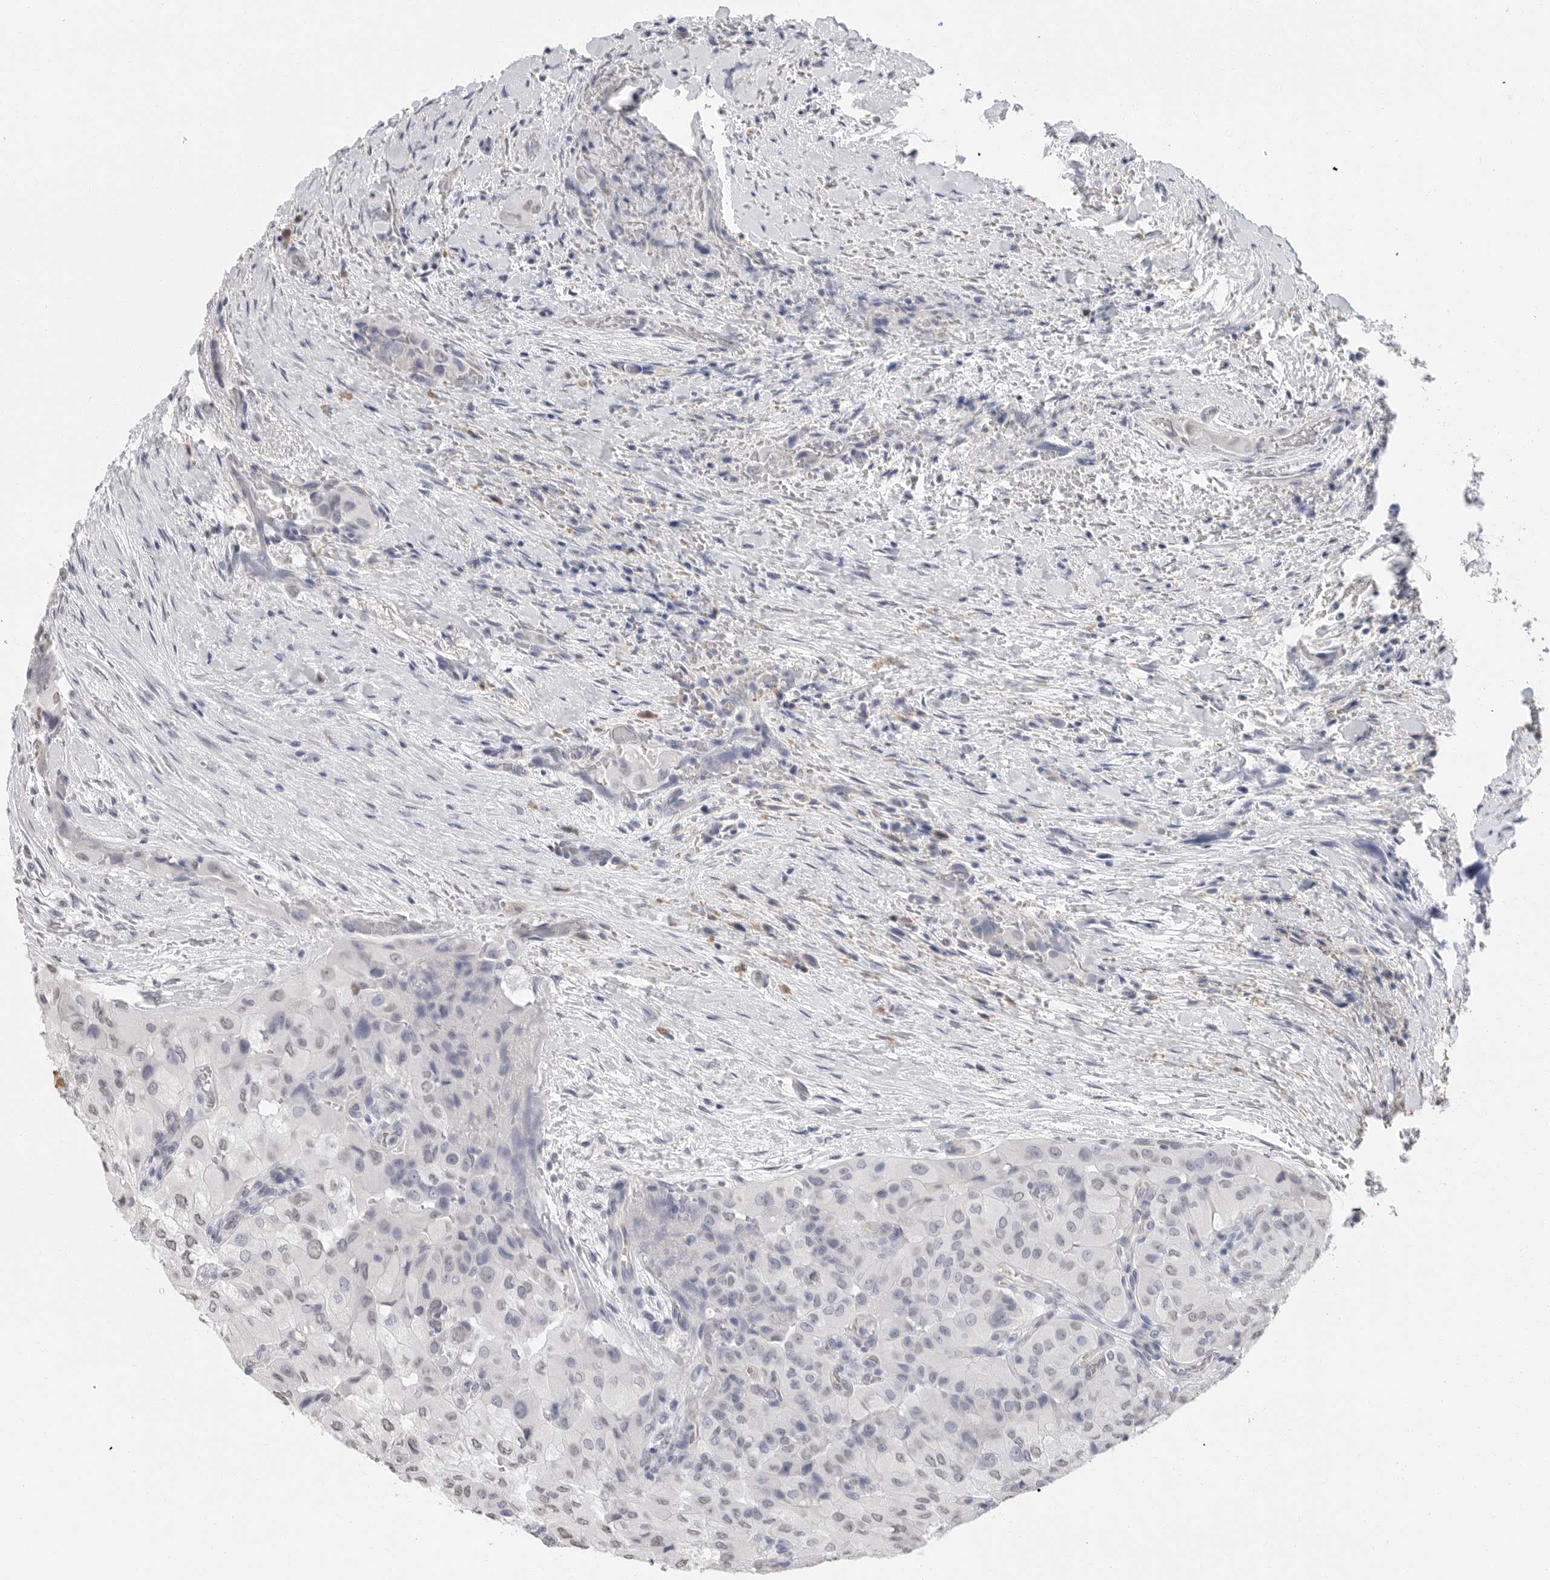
{"staining": {"intensity": "weak", "quantity": "25%-75%", "location": "nuclear"}, "tissue": "thyroid cancer", "cell_type": "Tumor cells", "image_type": "cancer", "snomed": [{"axis": "morphology", "description": "Papillary adenocarcinoma, NOS"}, {"axis": "topography", "description": "Thyroid gland"}], "caption": "Weak nuclear protein positivity is appreciated in approximately 25%-75% of tumor cells in thyroid cancer (papillary adenocarcinoma). (IHC, brightfield microscopy, high magnification).", "gene": "ARHGEF10", "patient": {"sex": "female", "age": 59}}